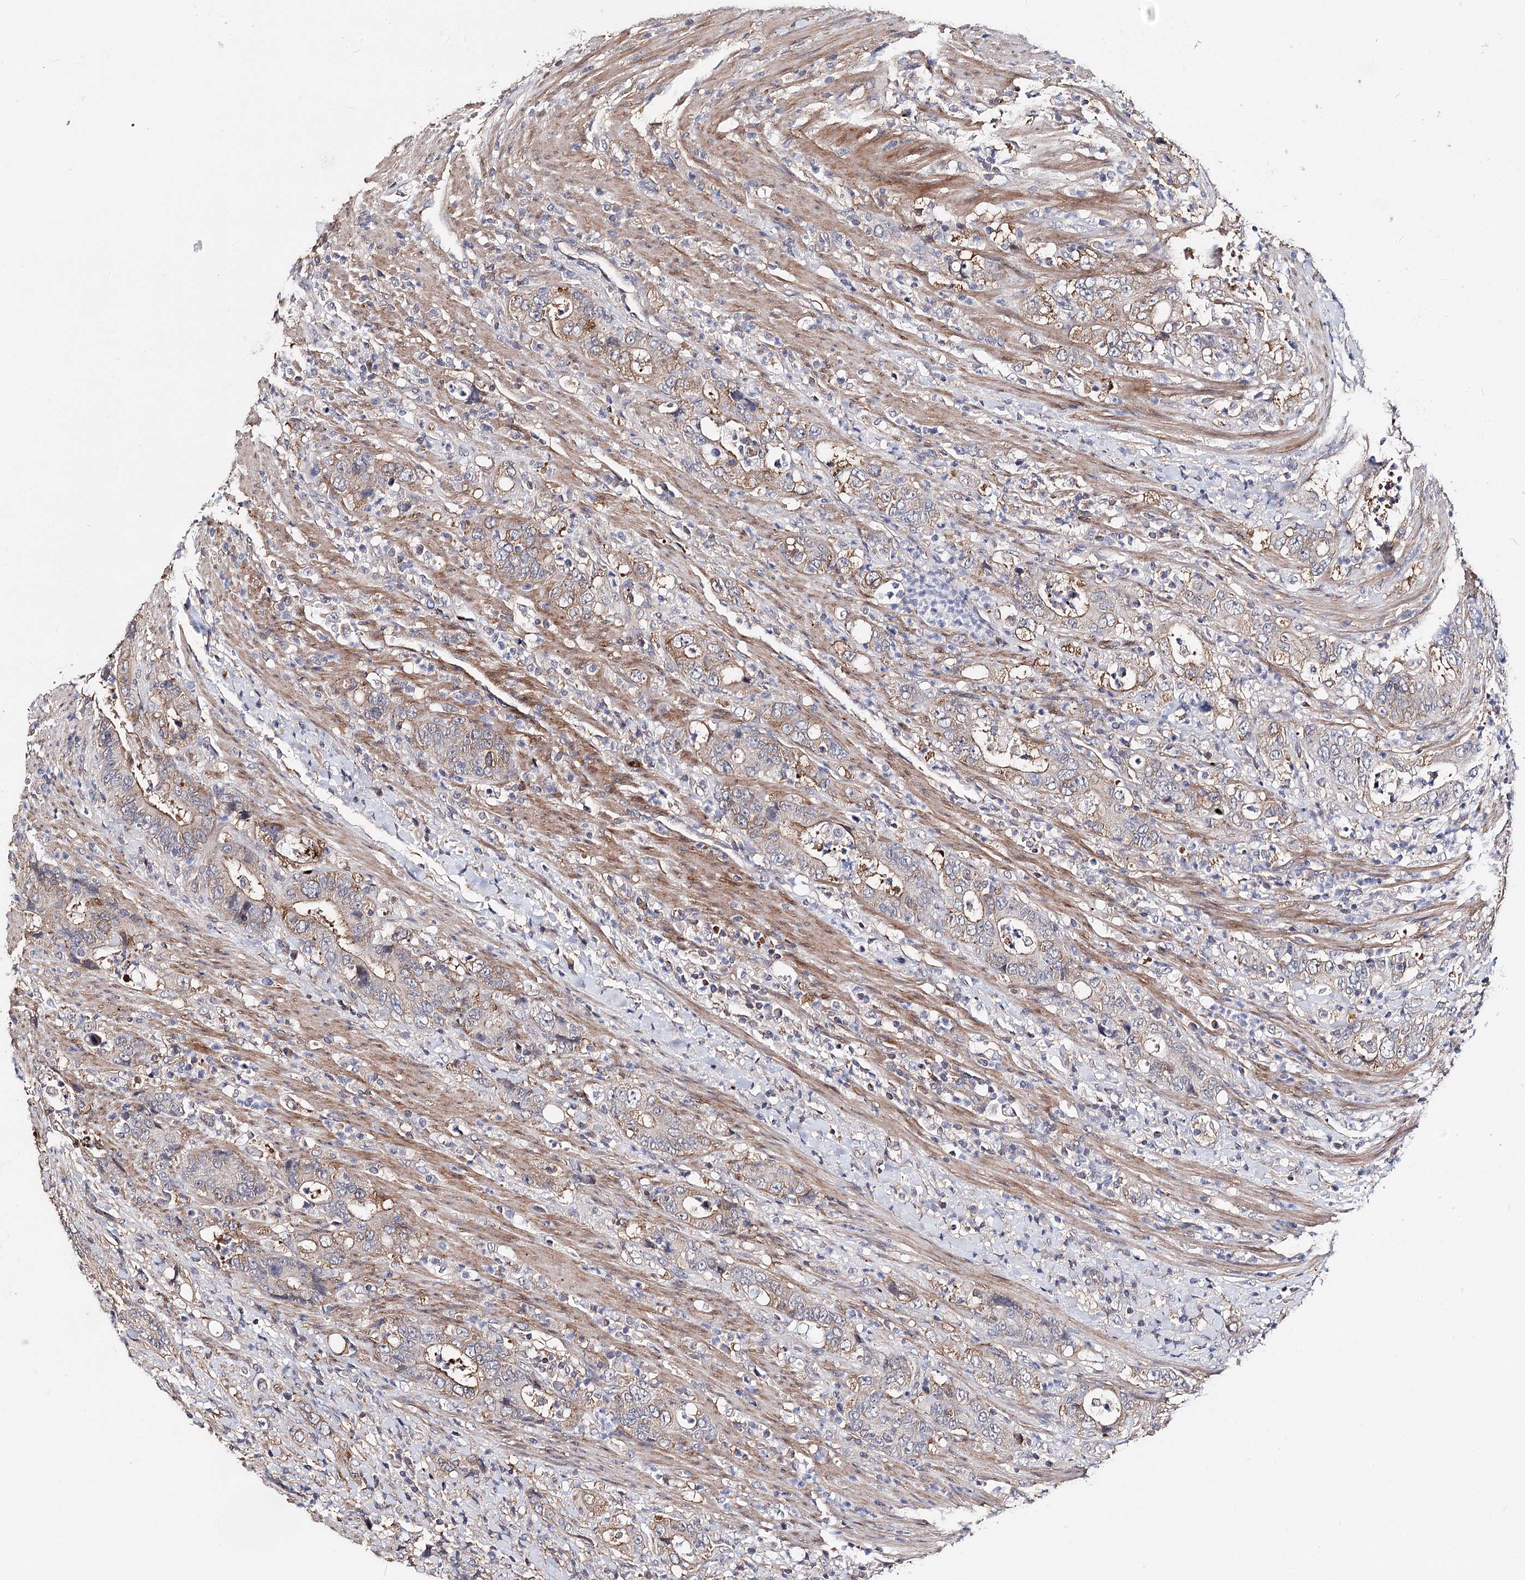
{"staining": {"intensity": "weak", "quantity": "25%-75%", "location": "cytoplasmic/membranous"}, "tissue": "colorectal cancer", "cell_type": "Tumor cells", "image_type": "cancer", "snomed": [{"axis": "morphology", "description": "Adenocarcinoma, NOS"}, {"axis": "topography", "description": "Colon"}], "caption": "A high-resolution photomicrograph shows immunohistochemistry staining of colorectal cancer (adenocarcinoma), which demonstrates weak cytoplasmic/membranous staining in about 25%-75% of tumor cells.", "gene": "TMEM218", "patient": {"sex": "female", "age": 75}}